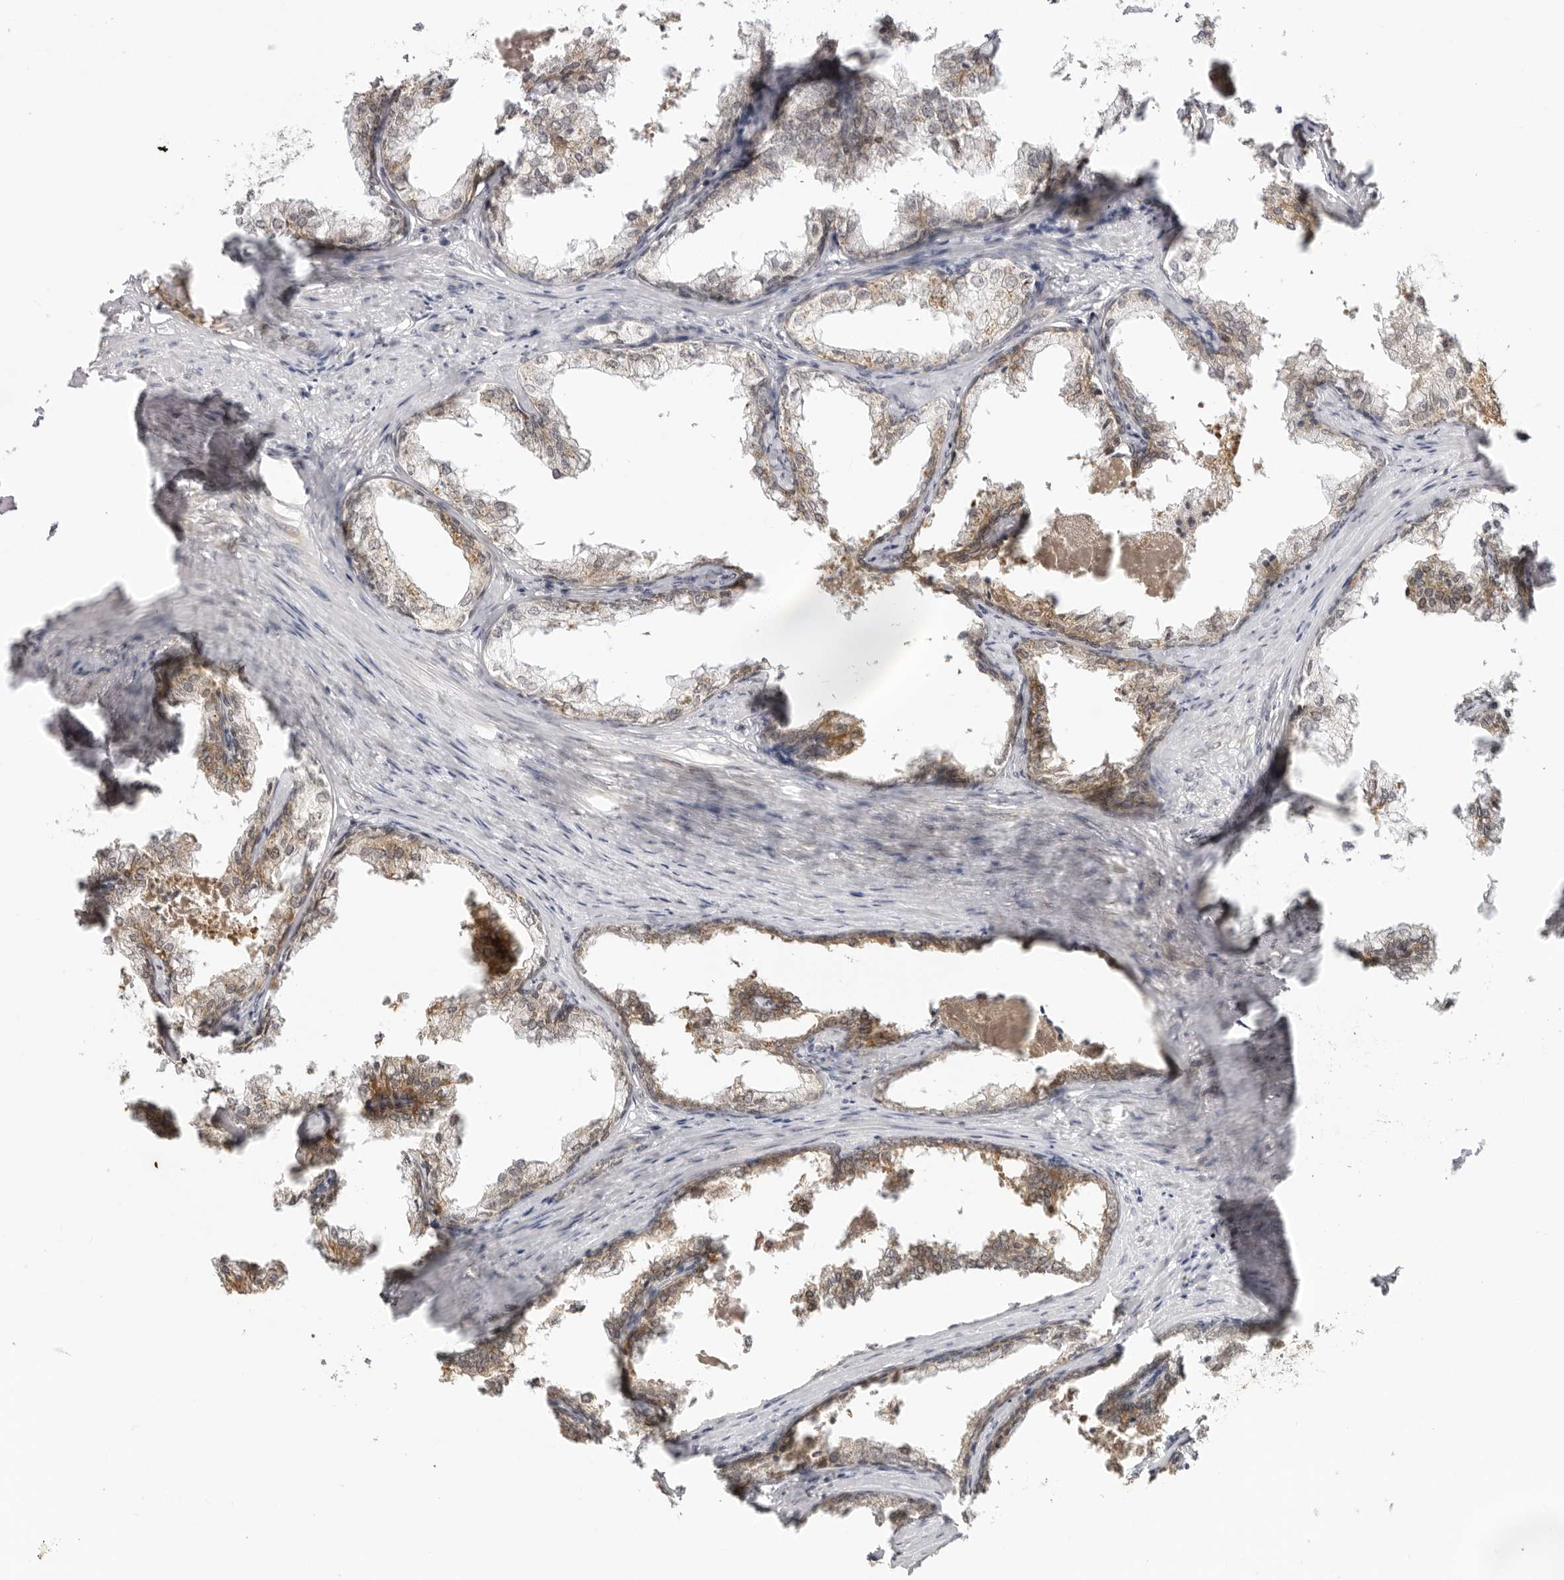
{"staining": {"intensity": "weak", "quantity": ">75%", "location": "cytoplasmic/membranous"}, "tissue": "prostate cancer", "cell_type": "Tumor cells", "image_type": "cancer", "snomed": [{"axis": "morphology", "description": "Adenocarcinoma, High grade"}, {"axis": "topography", "description": "Prostate"}], "caption": "Human prostate cancer (adenocarcinoma (high-grade)) stained with a brown dye demonstrates weak cytoplasmic/membranous positive positivity in approximately >75% of tumor cells.", "gene": "PRRC2C", "patient": {"sex": "male", "age": 58}}